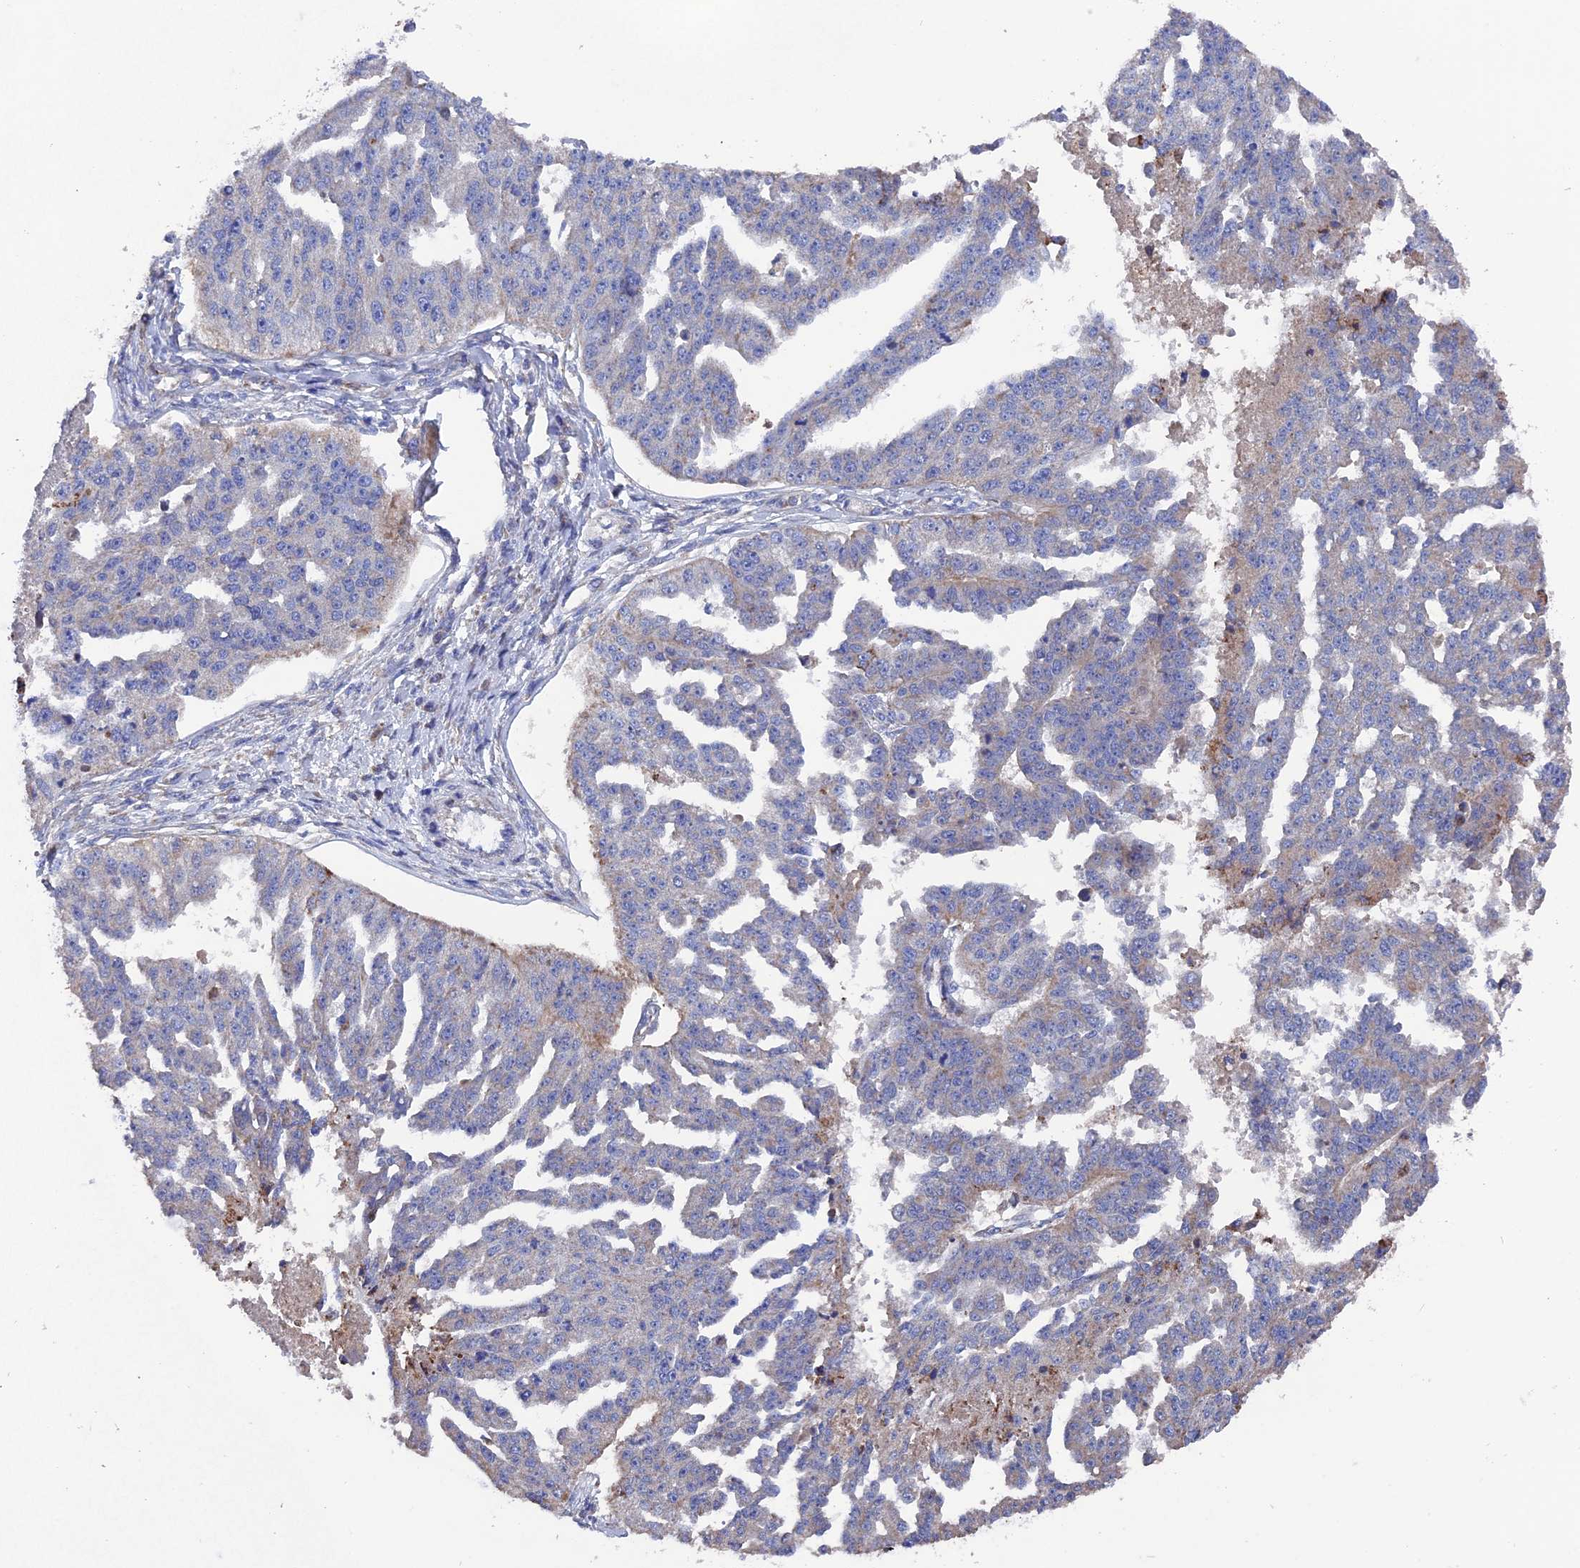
{"staining": {"intensity": "negative", "quantity": "none", "location": "none"}, "tissue": "ovarian cancer", "cell_type": "Tumor cells", "image_type": "cancer", "snomed": [{"axis": "morphology", "description": "Cystadenocarcinoma, serous, NOS"}, {"axis": "topography", "description": "Ovary"}], "caption": "Ovarian cancer (serous cystadenocarcinoma) stained for a protein using IHC reveals no staining tumor cells.", "gene": "TGFA", "patient": {"sex": "female", "age": 58}}